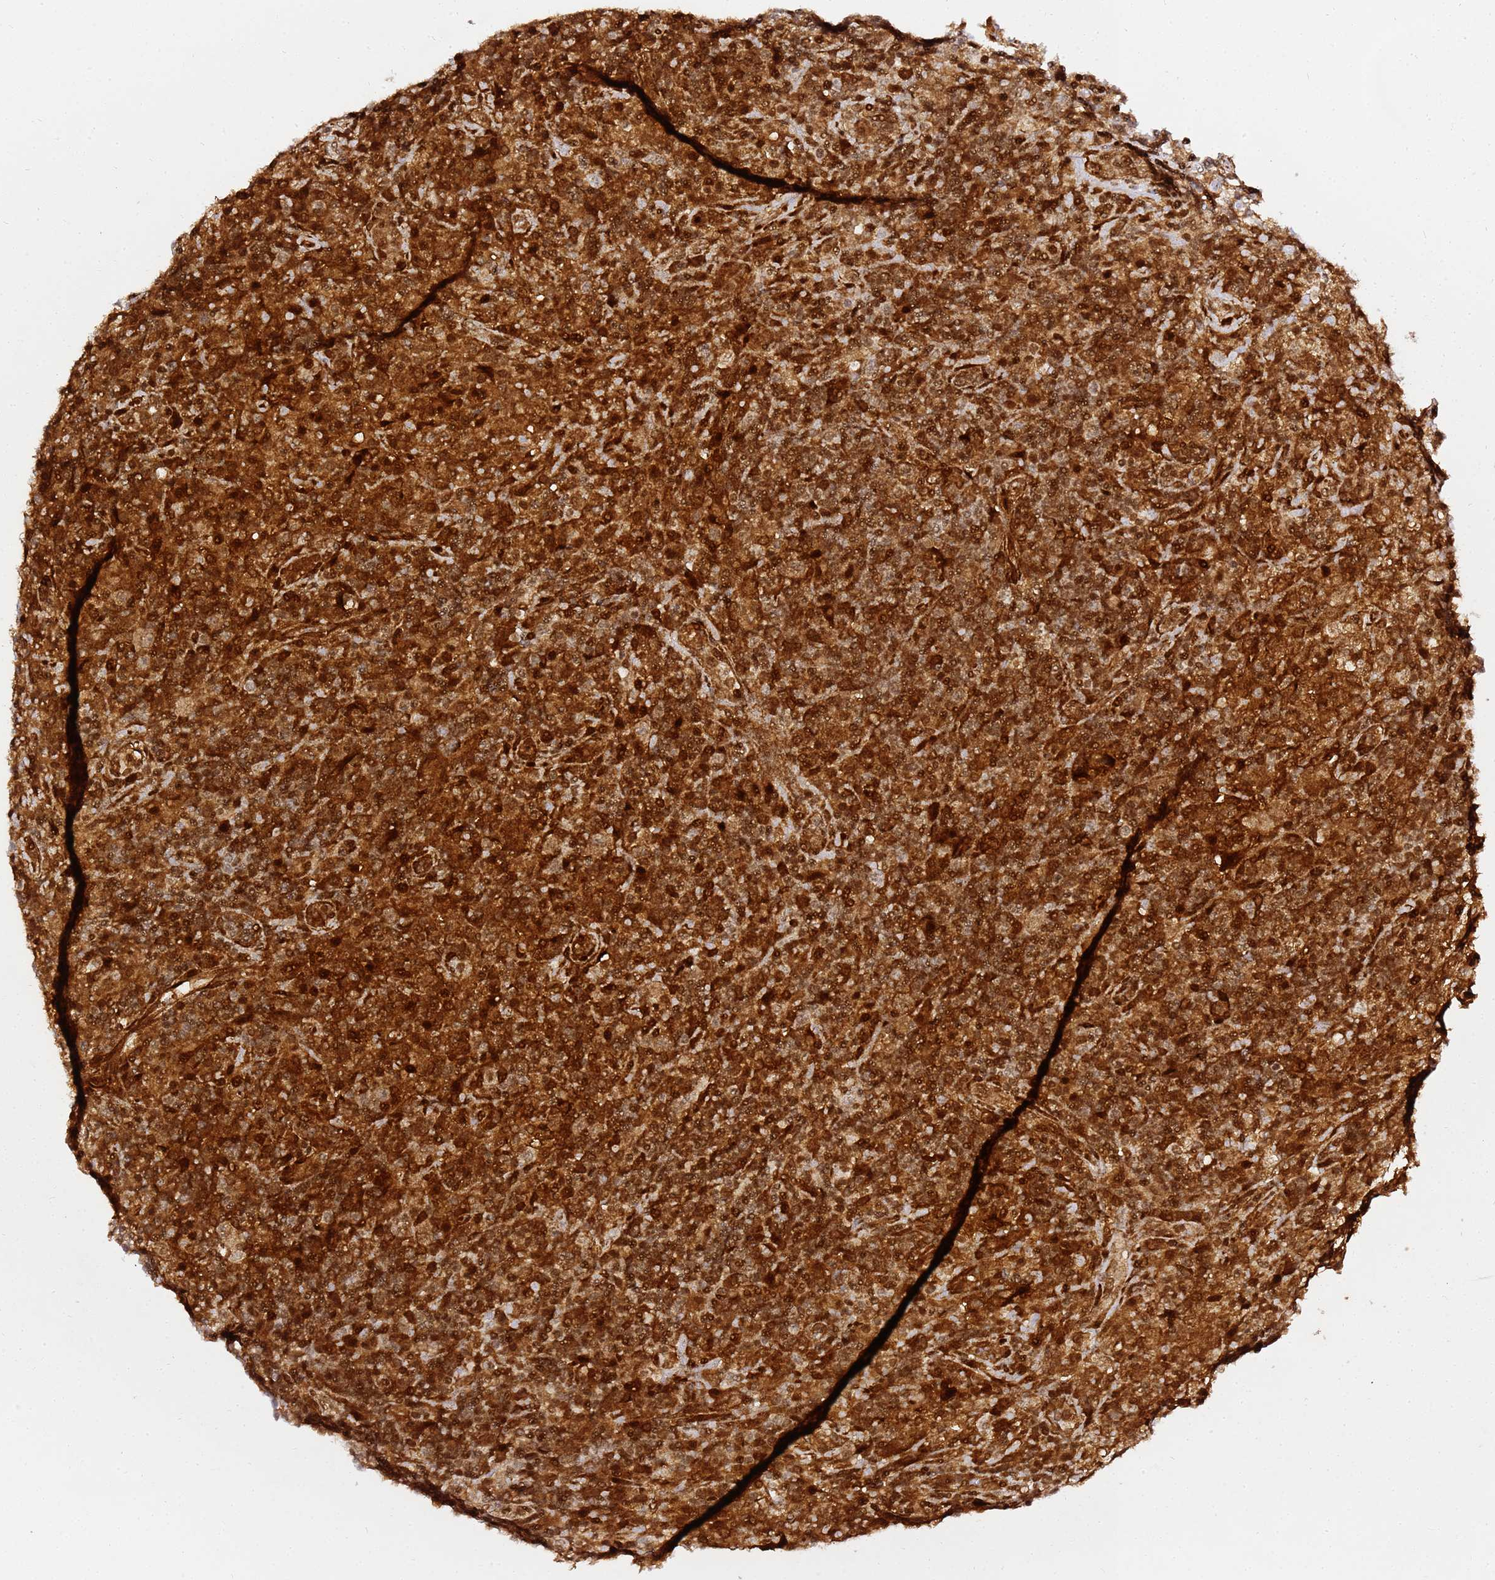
{"staining": {"intensity": "moderate", "quantity": ">75%", "location": "cytoplasmic/membranous,nuclear"}, "tissue": "lymphoma", "cell_type": "Tumor cells", "image_type": "cancer", "snomed": [{"axis": "morphology", "description": "Hodgkin's disease, NOS"}, {"axis": "topography", "description": "Lymph node"}], "caption": "Brown immunohistochemical staining in lymphoma demonstrates moderate cytoplasmic/membranous and nuclear expression in approximately >75% of tumor cells.", "gene": "GBP2", "patient": {"sex": "male", "age": 70}}